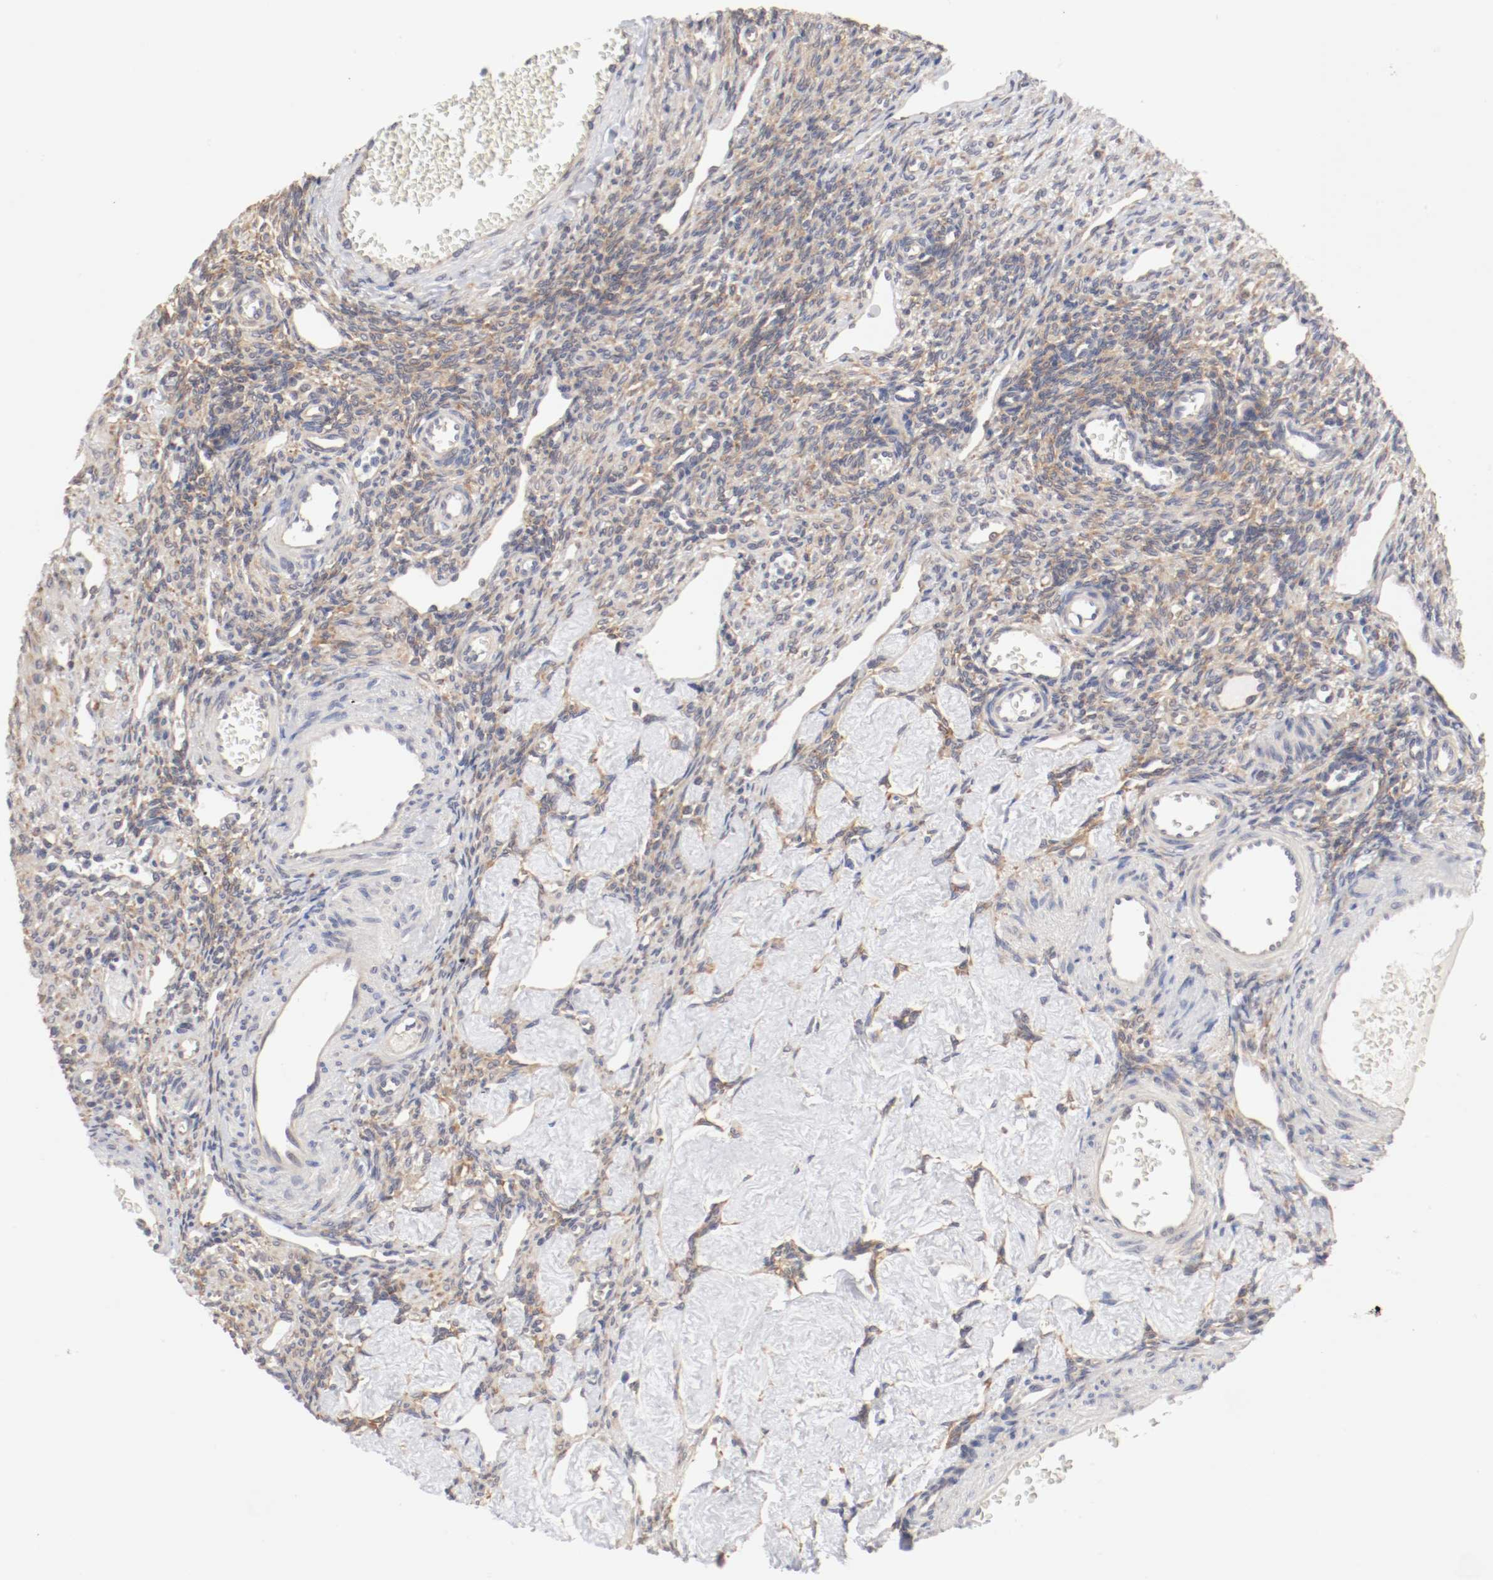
{"staining": {"intensity": "weak", "quantity": ">75%", "location": "cytoplasmic/membranous"}, "tissue": "ovary", "cell_type": "Ovarian stroma cells", "image_type": "normal", "snomed": [{"axis": "morphology", "description": "Normal tissue, NOS"}, {"axis": "topography", "description": "Ovary"}], "caption": "About >75% of ovarian stroma cells in normal human ovary show weak cytoplasmic/membranous protein positivity as visualized by brown immunohistochemical staining.", "gene": "FKBP3", "patient": {"sex": "female", "age": 33}}